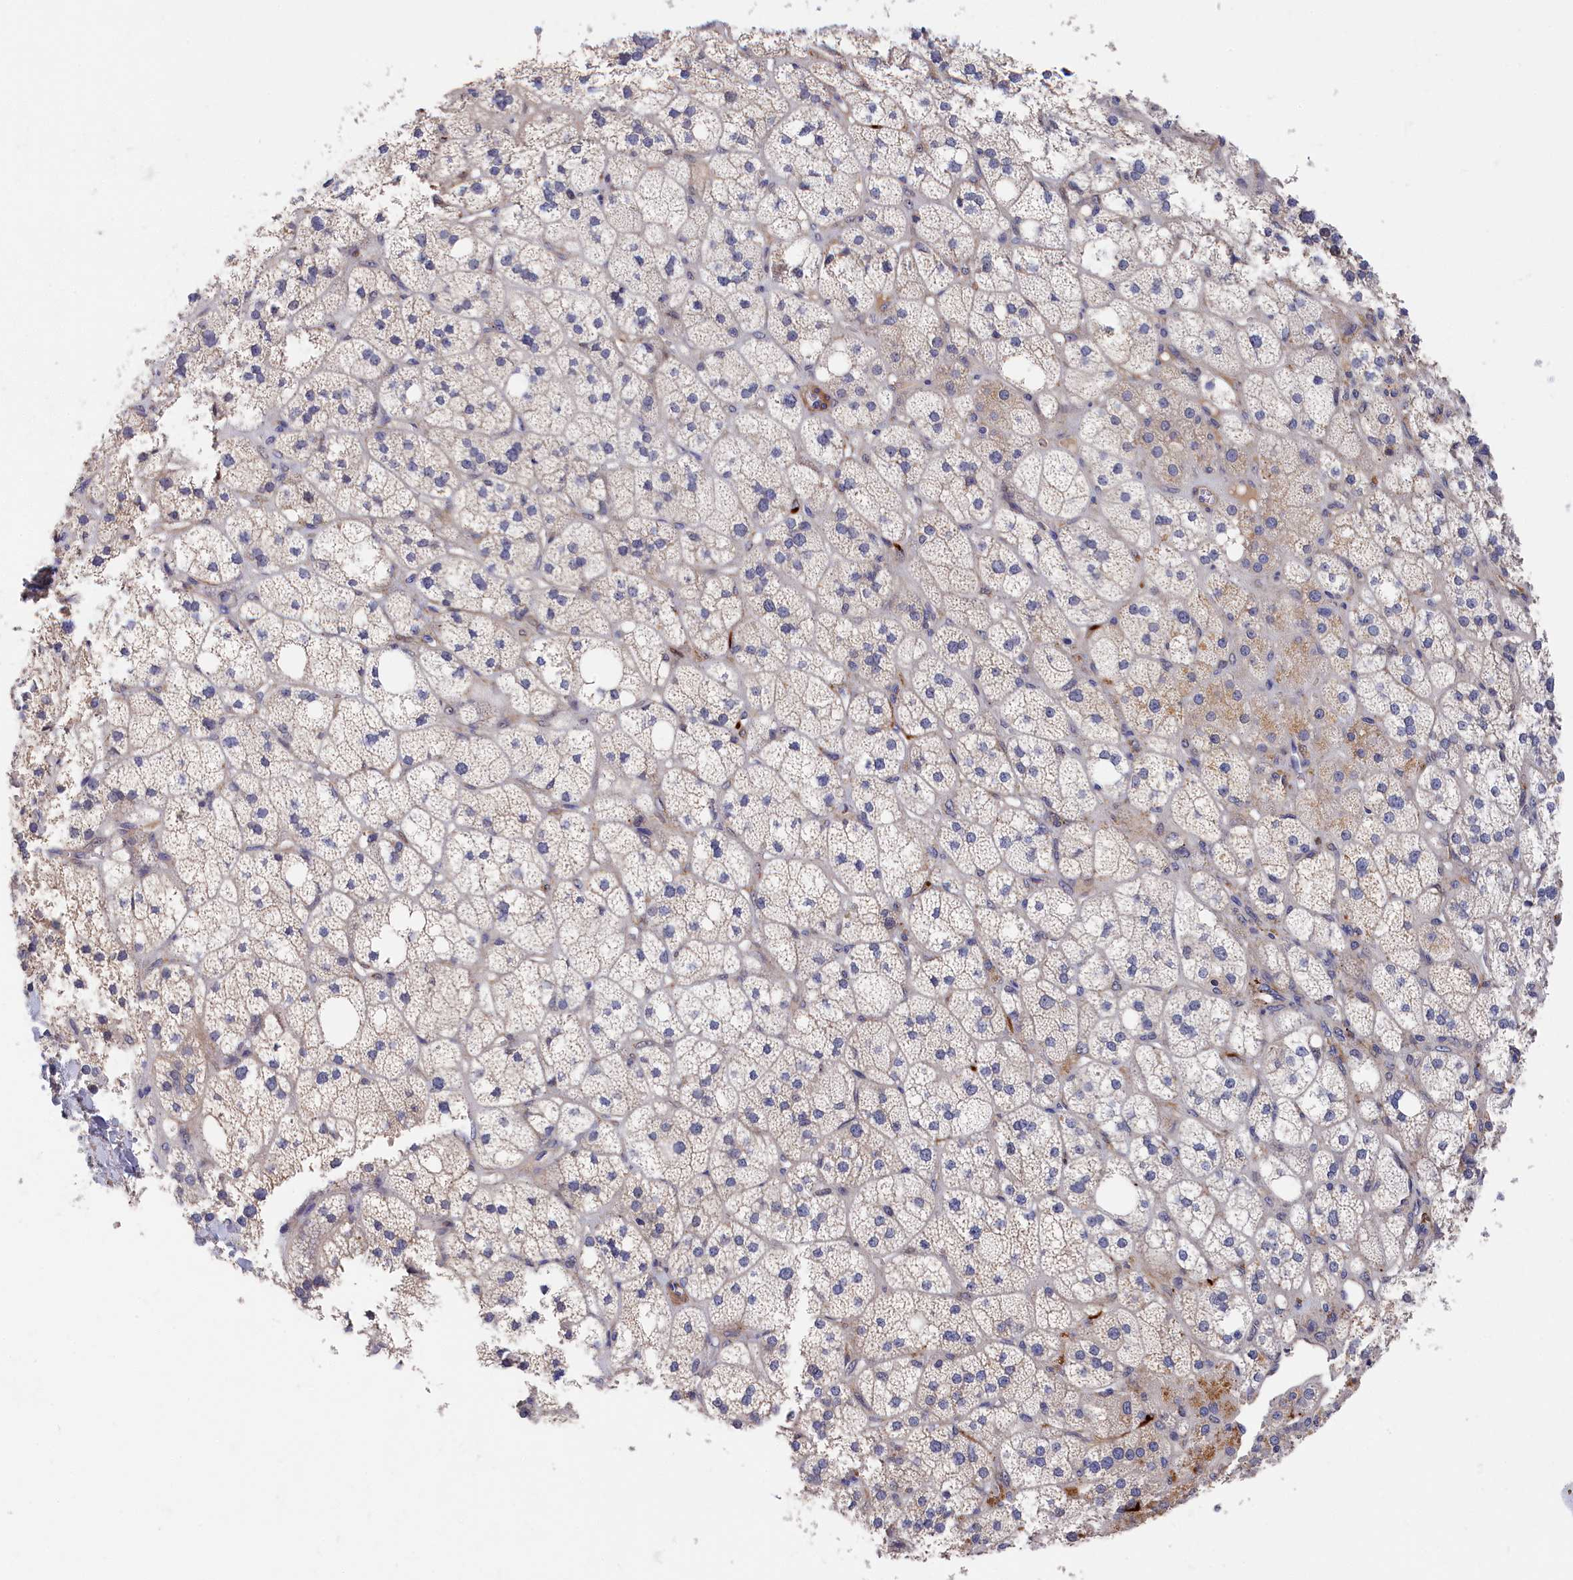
{"staining": {"intensity": "weak", "quantity": "<25%", "location": "cytoplasmic/membranous"}, "tissue": "adrenal gland", "cell_type": "Glandular cells", "image_type": "normal", "snomed": [{"axis": "morphology", "description": "Normal tissue, NOS"}, {"axis": "topography", "description": "Adrenal gland"}], "caption": "A high-resolution histopathology image shows immunohistochemistry (IHC) staining of unremarkable adrenal gland, which shows no significant expression in glandular cells.", "gene": "CYB5D2", "patient": {"sex": "male", "age": 61}}